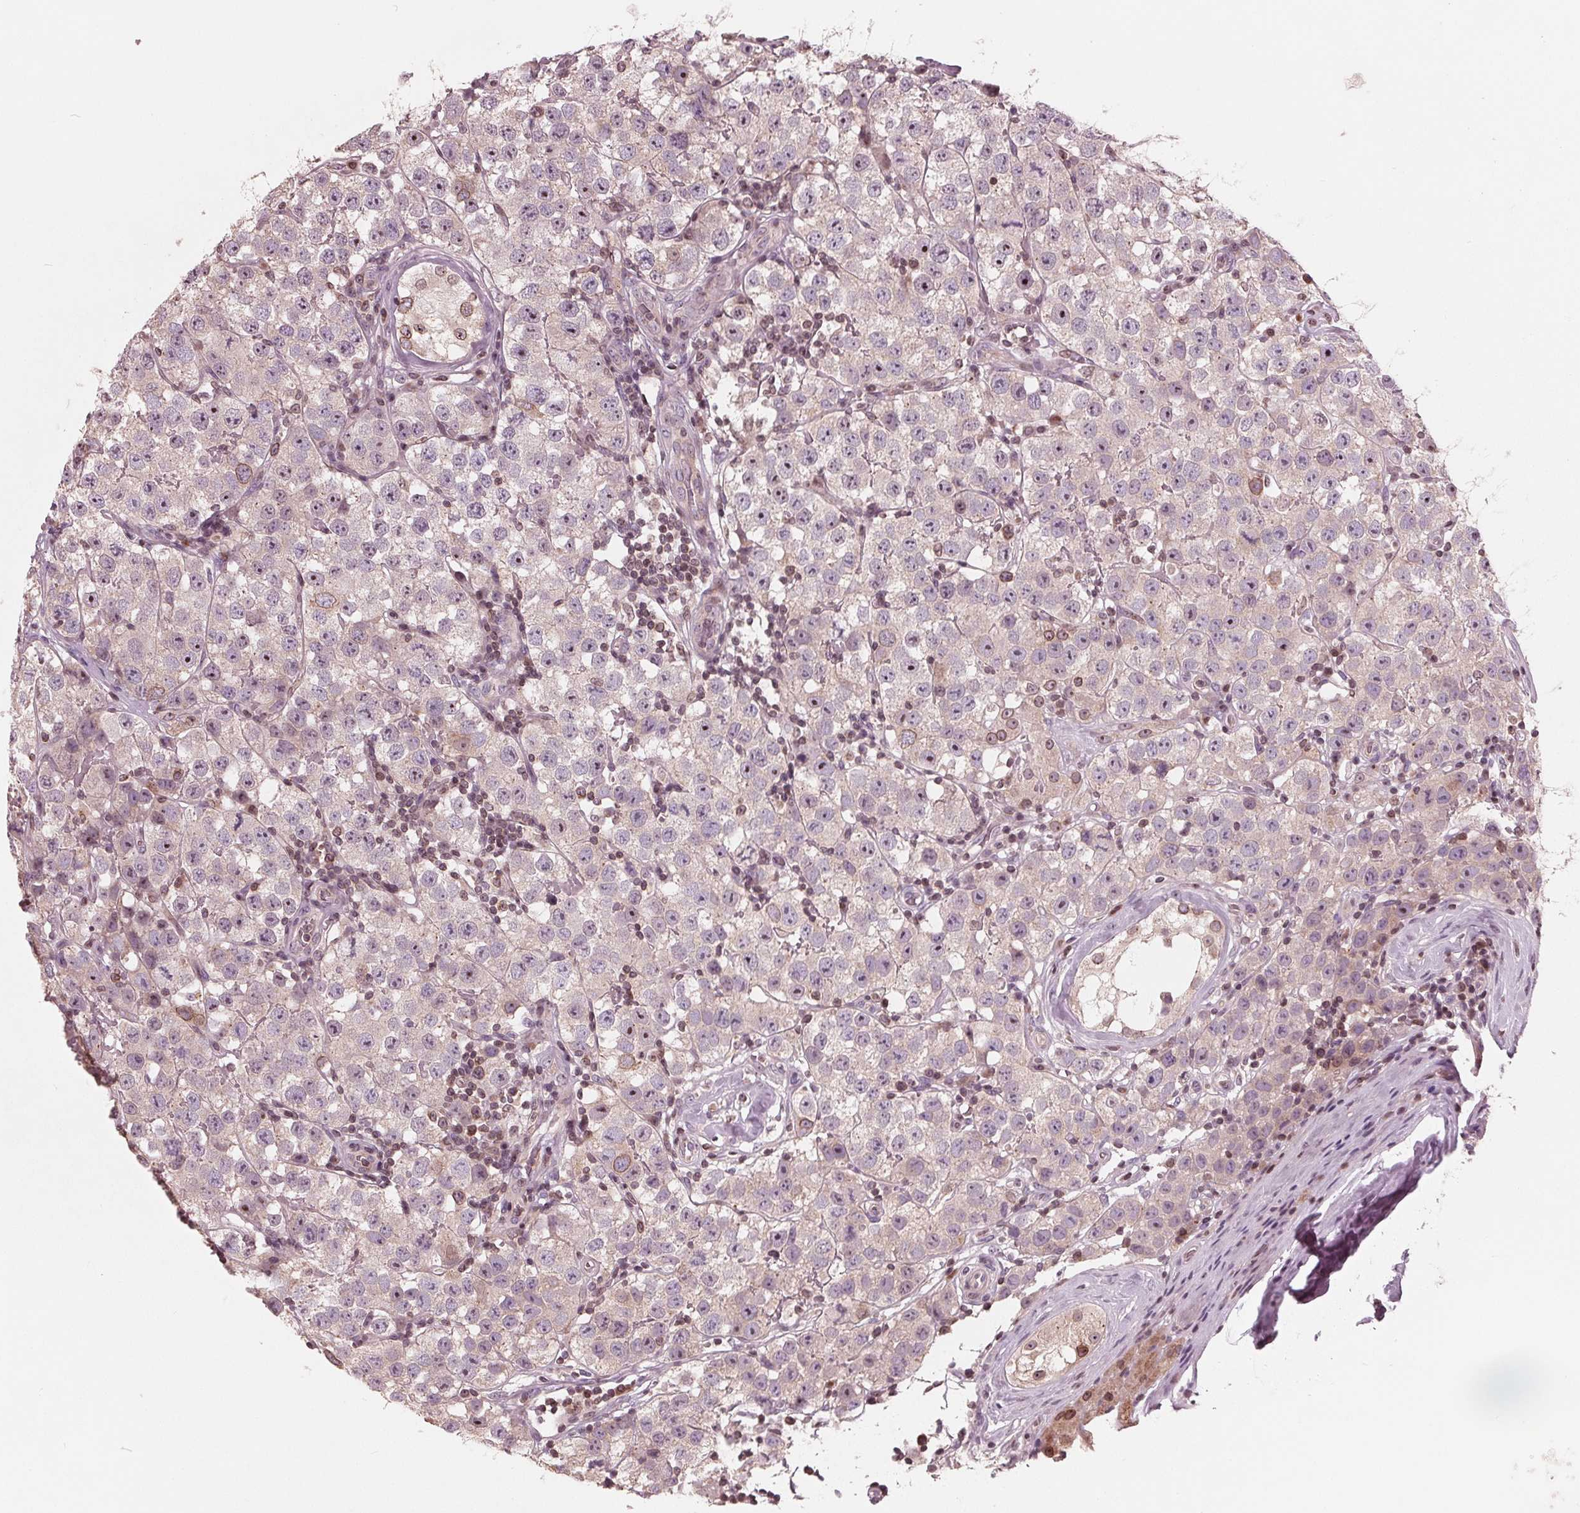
{"staining": {"intensity": "moderate", "quantity": "<25%", "location": "nuclear"}, "tissue": "testis cancer", "cell_type": "Tumor cells", "image_type": "cancer", "snomed": [{"axis": "morphology", "description": "Seminoma, NOS"}, {"axis": "topography", "description": "Testis"}], "caption": "Immunohistochemical staining of seminoma (testis) demonstrates moderate nuclear protein staining in about <25% of tumor cells.", "gene": "NUP210", "patient": {"sex": "male", "age": 34}}